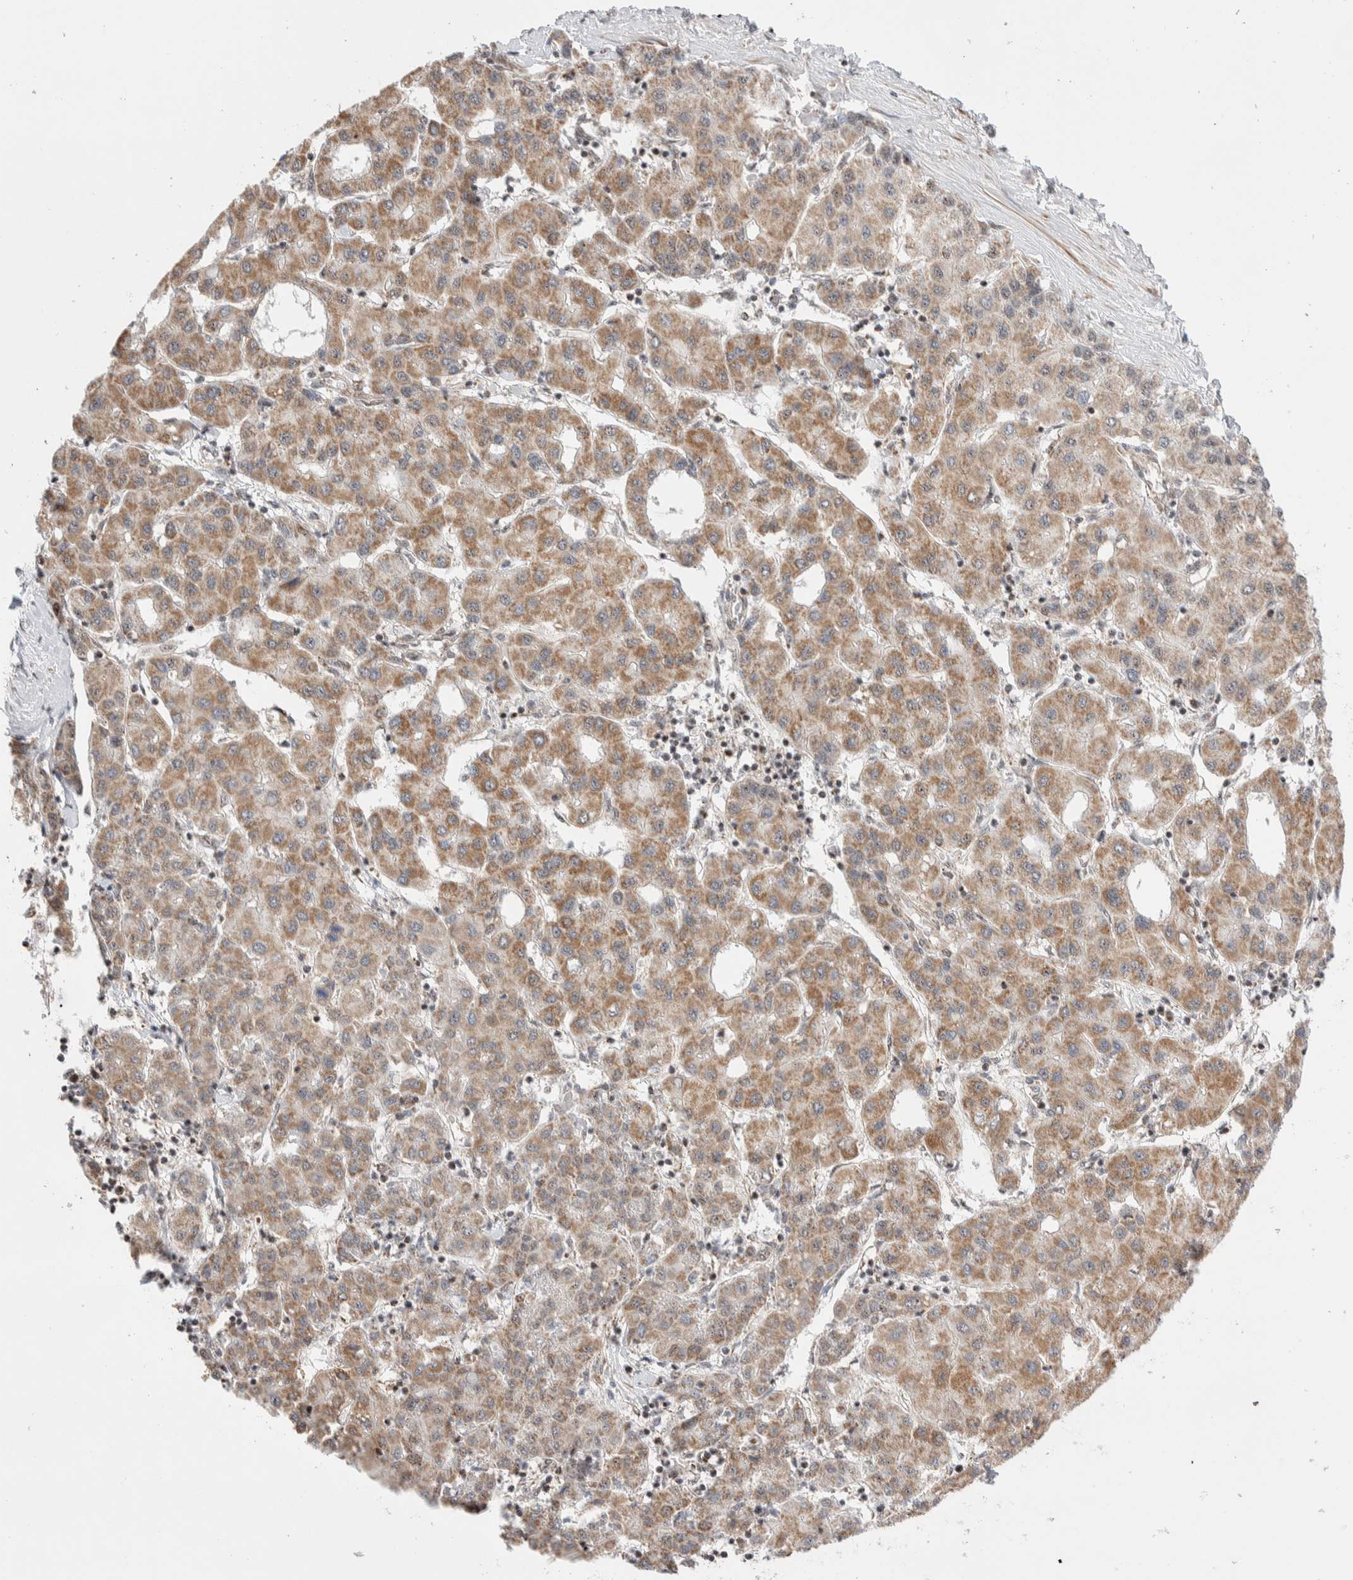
{"staining": {"intensity": "moderate", "quantity": ">75%", "location": "cytoplasmic/membranous"}, "tissue": "liver cancer", "cell_type": "Tumor cells", "image_type": "cancer", "snomed": [{"axis": "morphology", "description": "Carcinoma, Hepatocellular, NOS"}, {"axis": "topography", "description": "Liver"}], "caption": "Human liver cancer stained with a brown dye demonstrates moderate cytoplasmic/membranous positive expression in about >75% of tumor cells.", "gene": "ZNF695", "patient": {"sex": "male", "age": 65}}